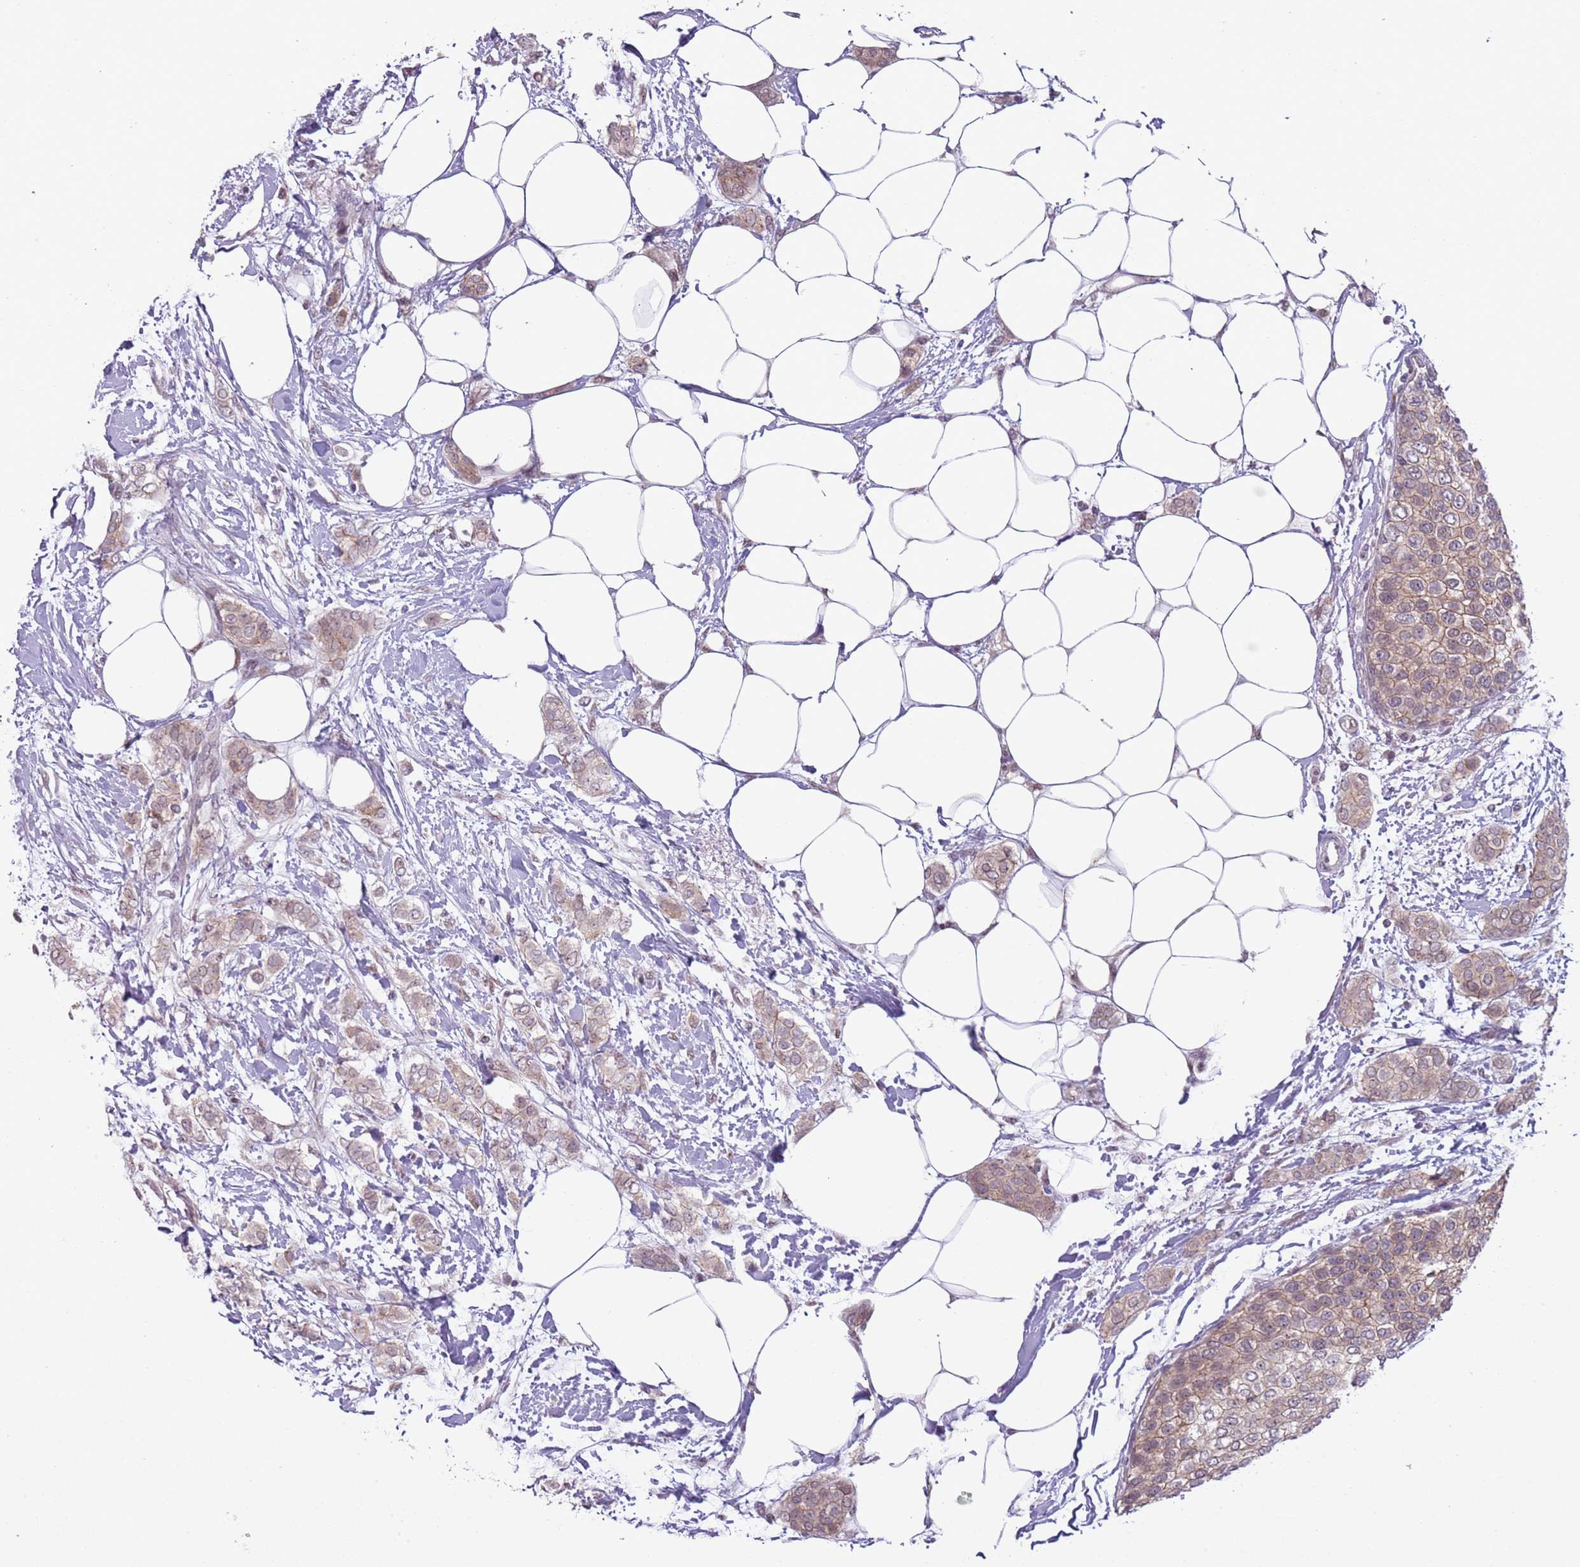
{"staining": {"intensity": "weak", "quantity": ">75%", "location": "cytoplasmic/membranous"}, "tissue": "breast cancer", "cell_type": "Tumor cells", "image_type": "cancer", "snomed": [{"axis": "morphology", "description": "Duct carcinoma"}, {"axis": "topography", "description": "Breast"}], "caption": "A brown stain highlights weak cytoplasmic/membranous expression of a protein in human intraductal carcinoma (breast) tumor cells. (Brightfield microscopy of DAB IHC at high magnification).", "gene": "TM2D1", "patient": {"sex": "female", "age": 72}}